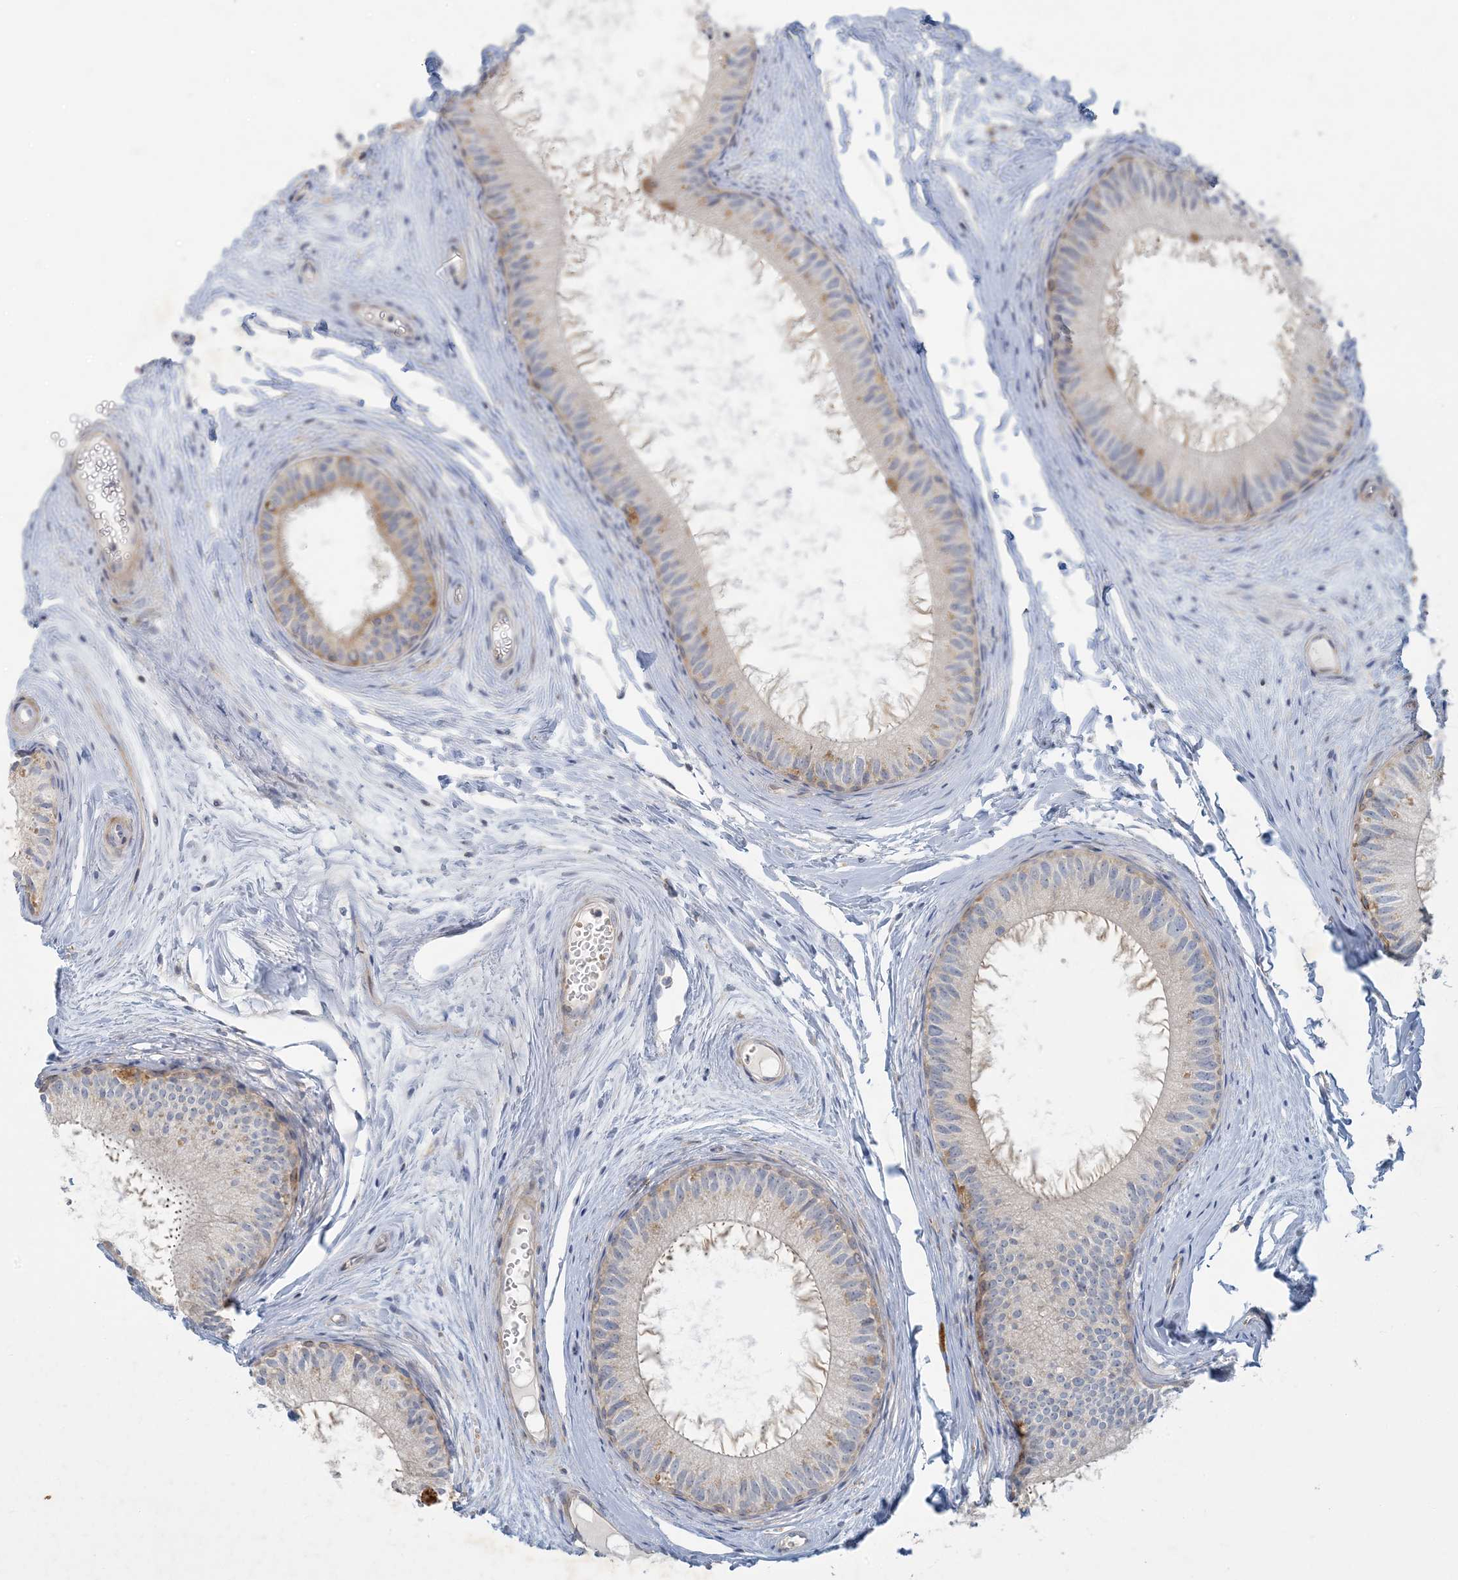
{"staining": {"intensity": "strong", "quantity": "<25%", "location": "cytoplasmic/membranous"}, "tissue": "epididymis", "cell_type": "Glandular cells", "image_type": "normal", "snomed": [{"axis": "morphology", "description": "Normal tissue, NOS"}, {"axis": "topography", "description": "Epididymis"}], "caption": "Human epididymis stained for a protein (brown) demonstrates strong cytoplasmic/membranous positive positivity in approximately <25% of glandular cells.", "gene": "LTN1", "patient": {"sex": "male", "age": 34}}